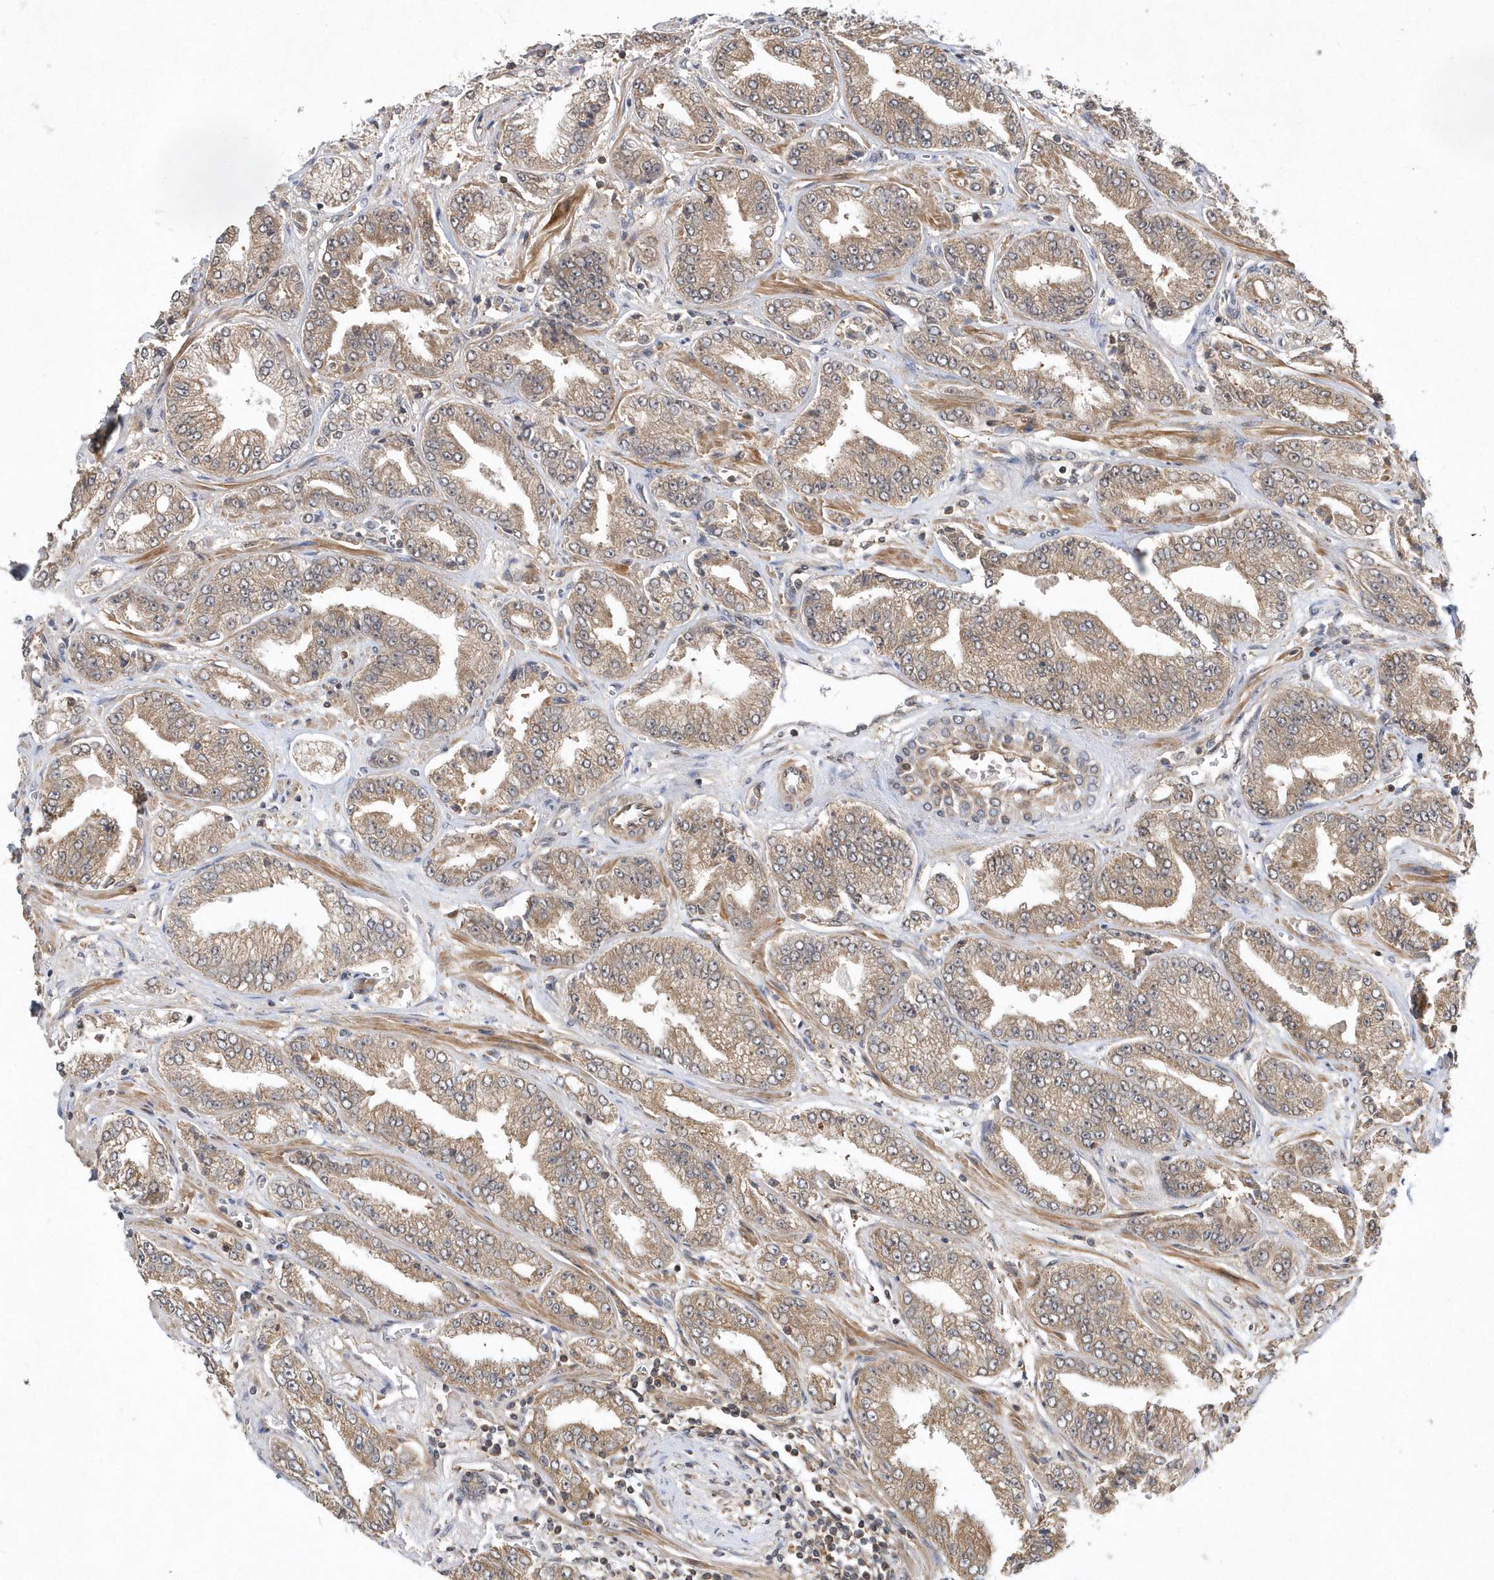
{"staining": {"intensity": "weak", "quantity": ">75%", "location": "cytoplasmic/membranous"}, "tissue": "prostate cancer", "cell_type": "Tumor cells", "image_type": "cancer", "snomed": [{"axis": "morphology", "description": "Adenocarcinoma, High grade"}, {"axis": "topography", "description": "Prostate"}], "caption": "A photomicrograph of human prostate cancer stained for a protein demonstrates weak cytoplasmic/membranous brown staining in tumor cells.", "gene": "GFM2", "patient": {"sex": "male", "age": 71}}